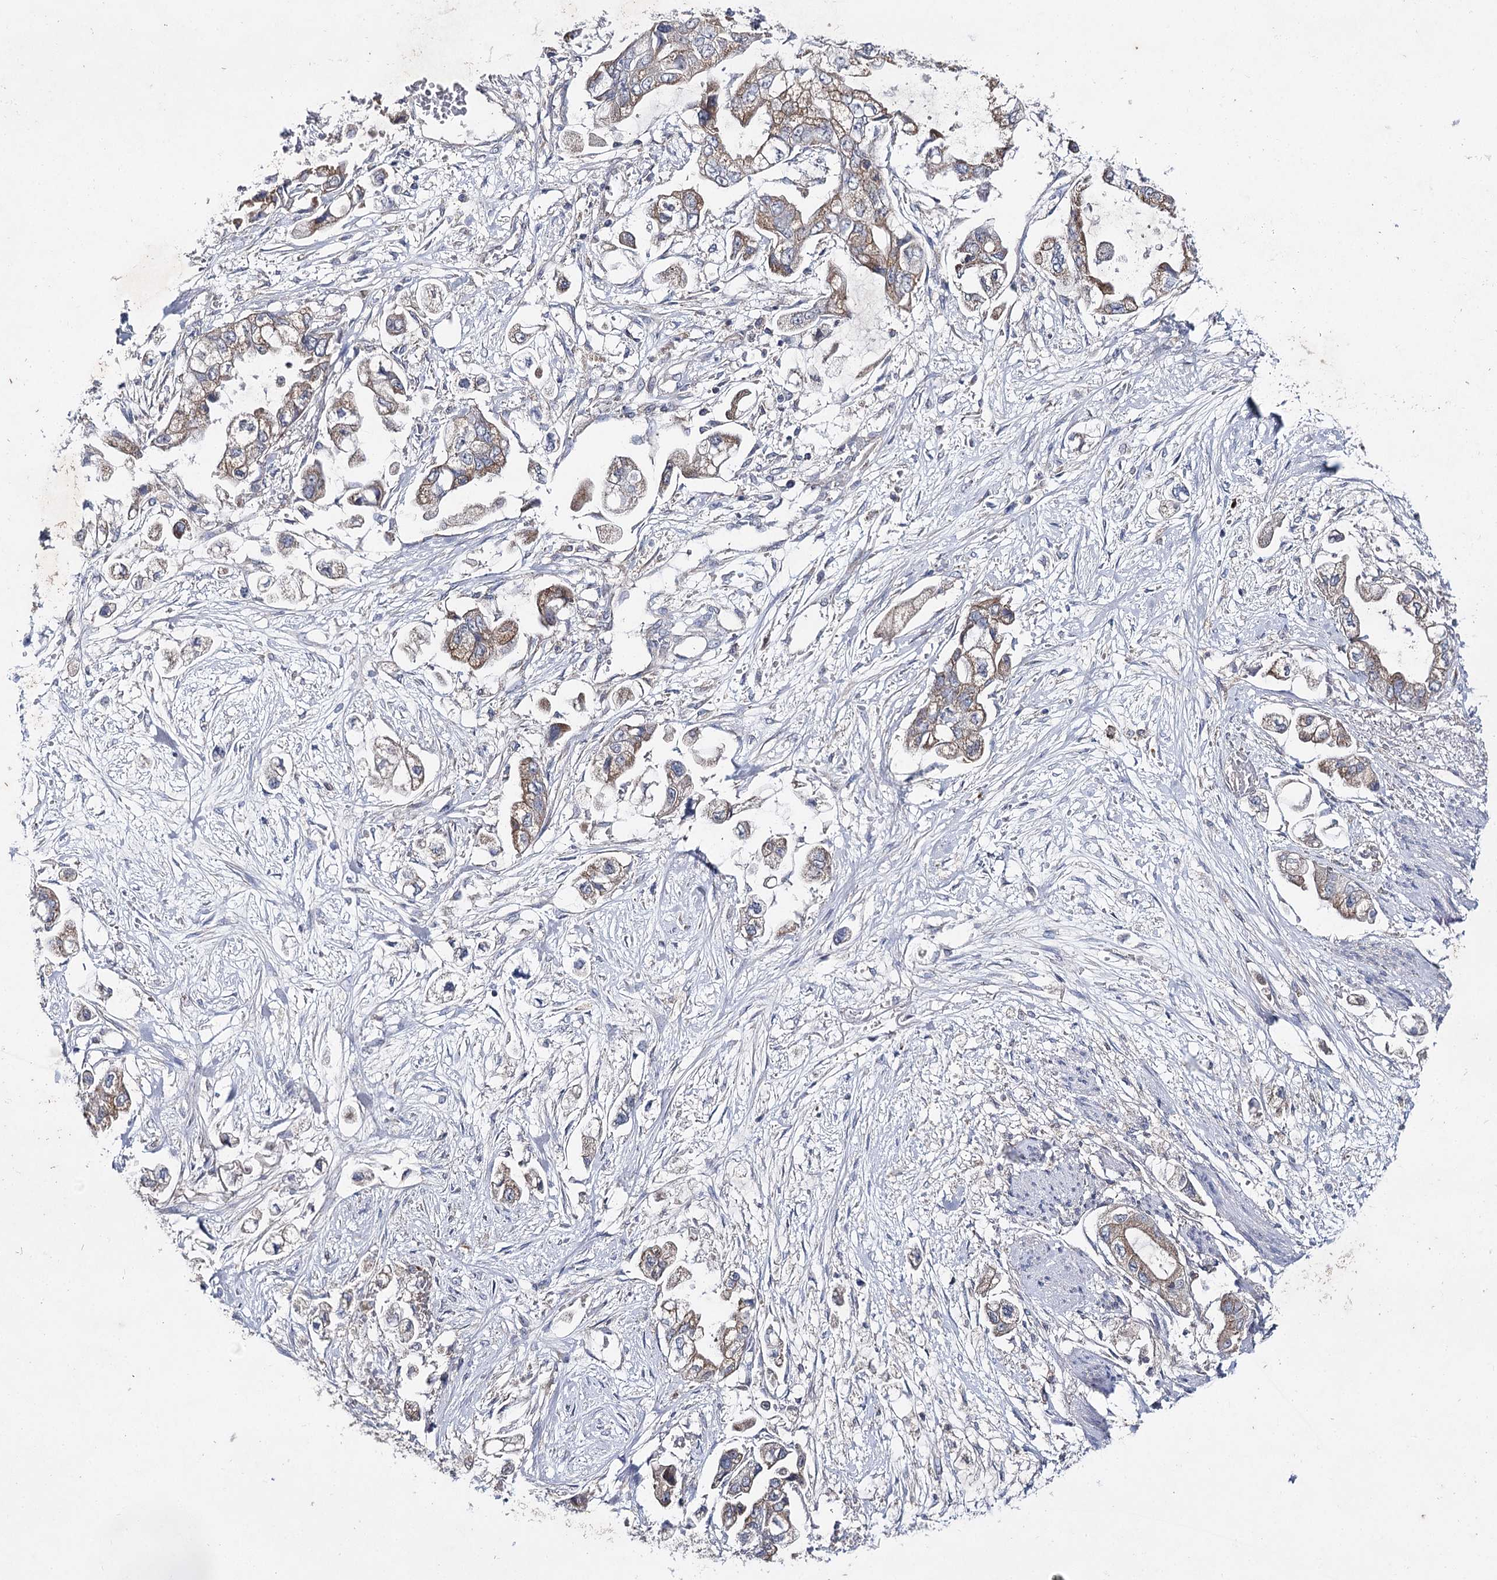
{"staining": {"intensity": "weak", "quantity": ">75%", "location": "cytoplasmic/membranous"}, "tissue": "stomach cancer", "cell_type": "Tumor cells", "image_type": "cancer", "snomed": [{"axis": "morphology", "description": "Adenocarcinoma, NOS"}, {"axis": "topography", "description": "Stomach"}], "caption": "About >75% of tumor cells in human stomach cancer show weak cytoplasmic/membranous protein expression as visualized by brown immunohistochemical staining.", "gene": "AURKC", "patient": {"sex": "male", "age": 62}}